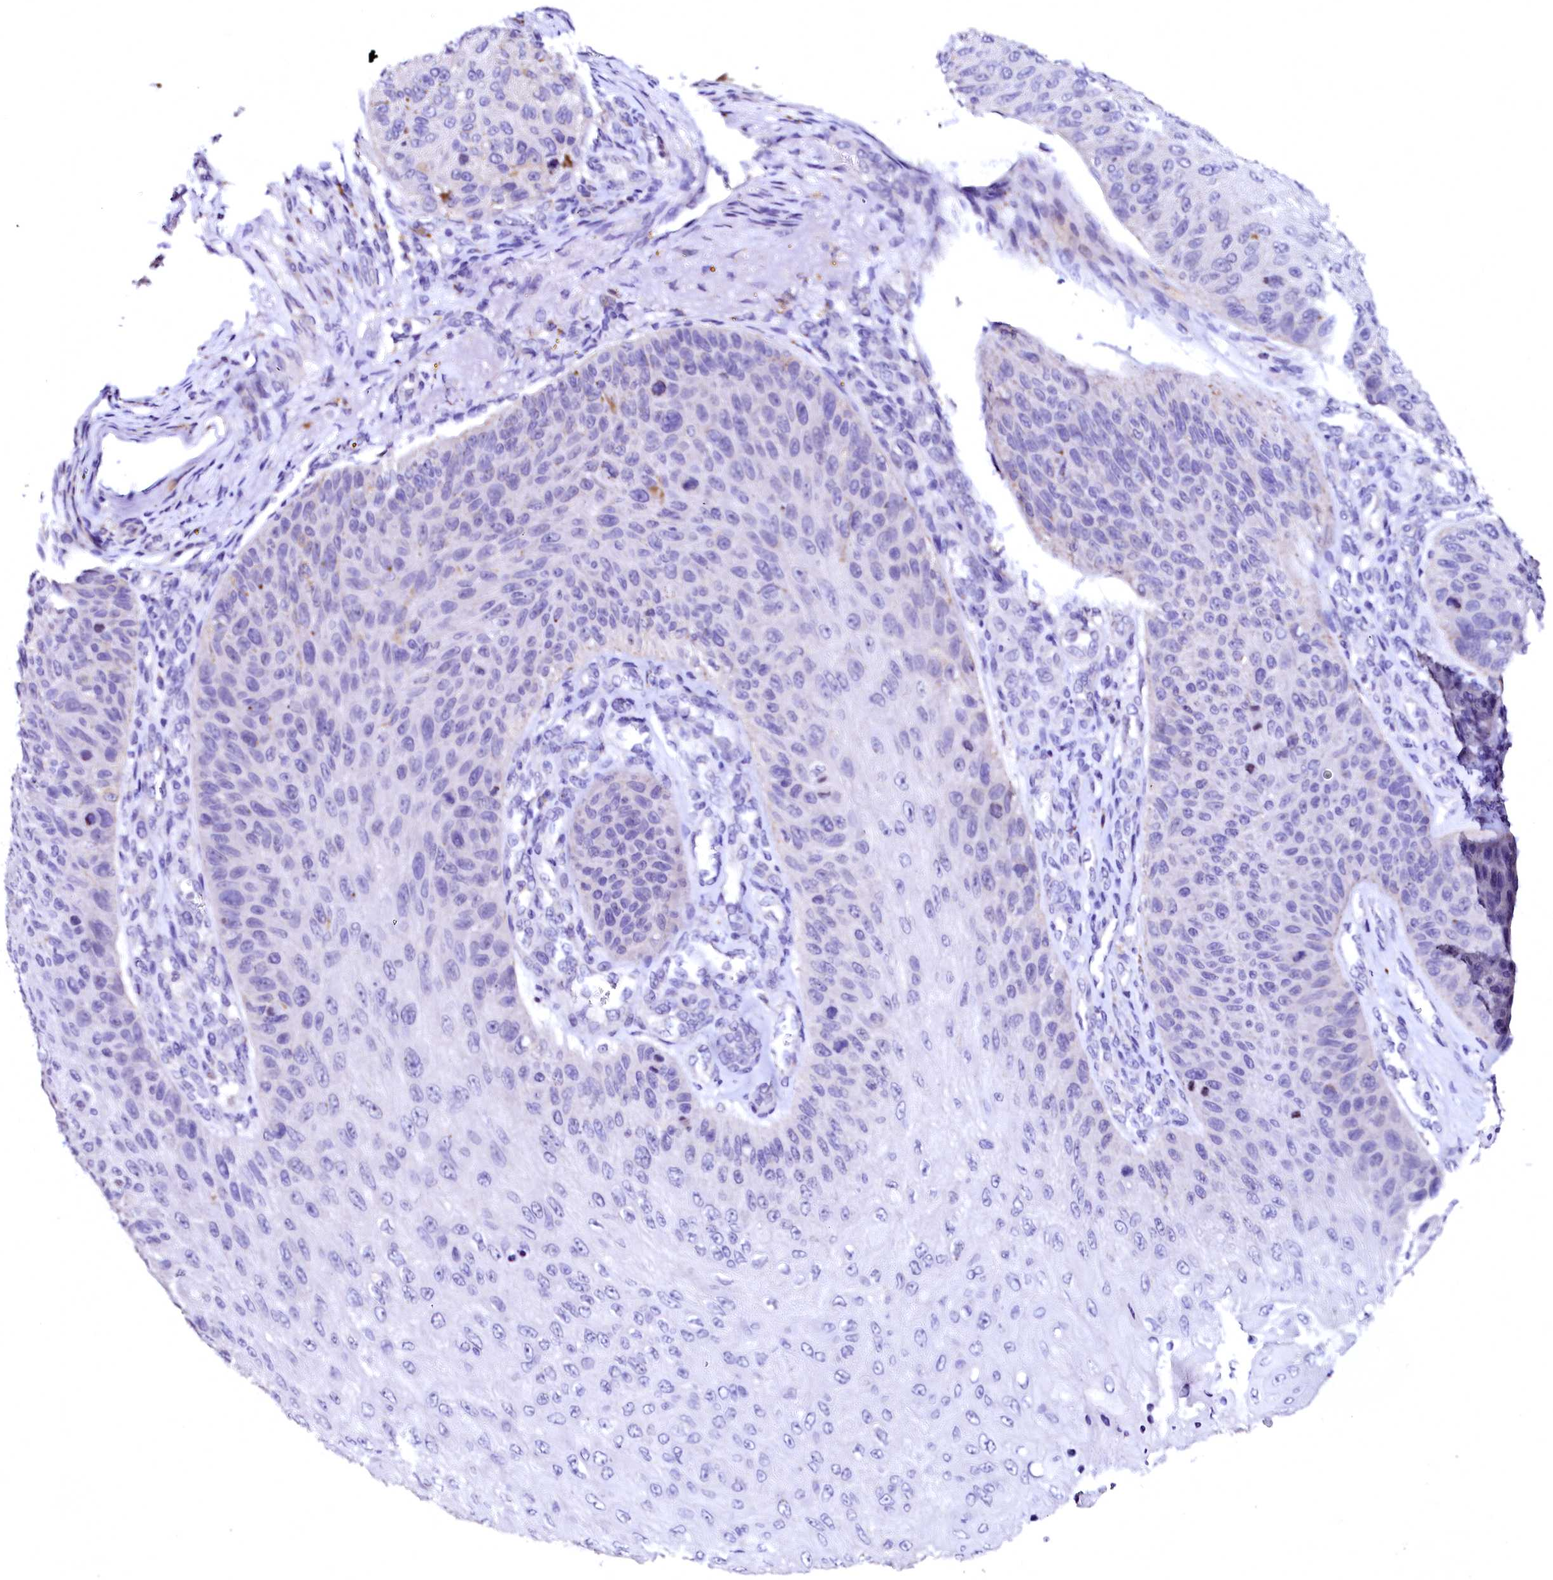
{"staining": {"intensity": "negative", "quantity": "none", "location": "none"}, "tissue": "skin cancer", "cell_type": "Tumor cells", "image_type": "cancer", "snomed": [{"axis": "morphology", "description": "Squamous cell carcinoma, NOS"}, {"axis": "topography", "description": "Skin"}], "caption": "A high-resolution image shows immunohistochemistry staining of skin cancer (squamous cell carcinoma), which demonstrates no significant staining in tumor cells.", "gene": "NALF1", "patient": {"sex": "female", "age": 88}}